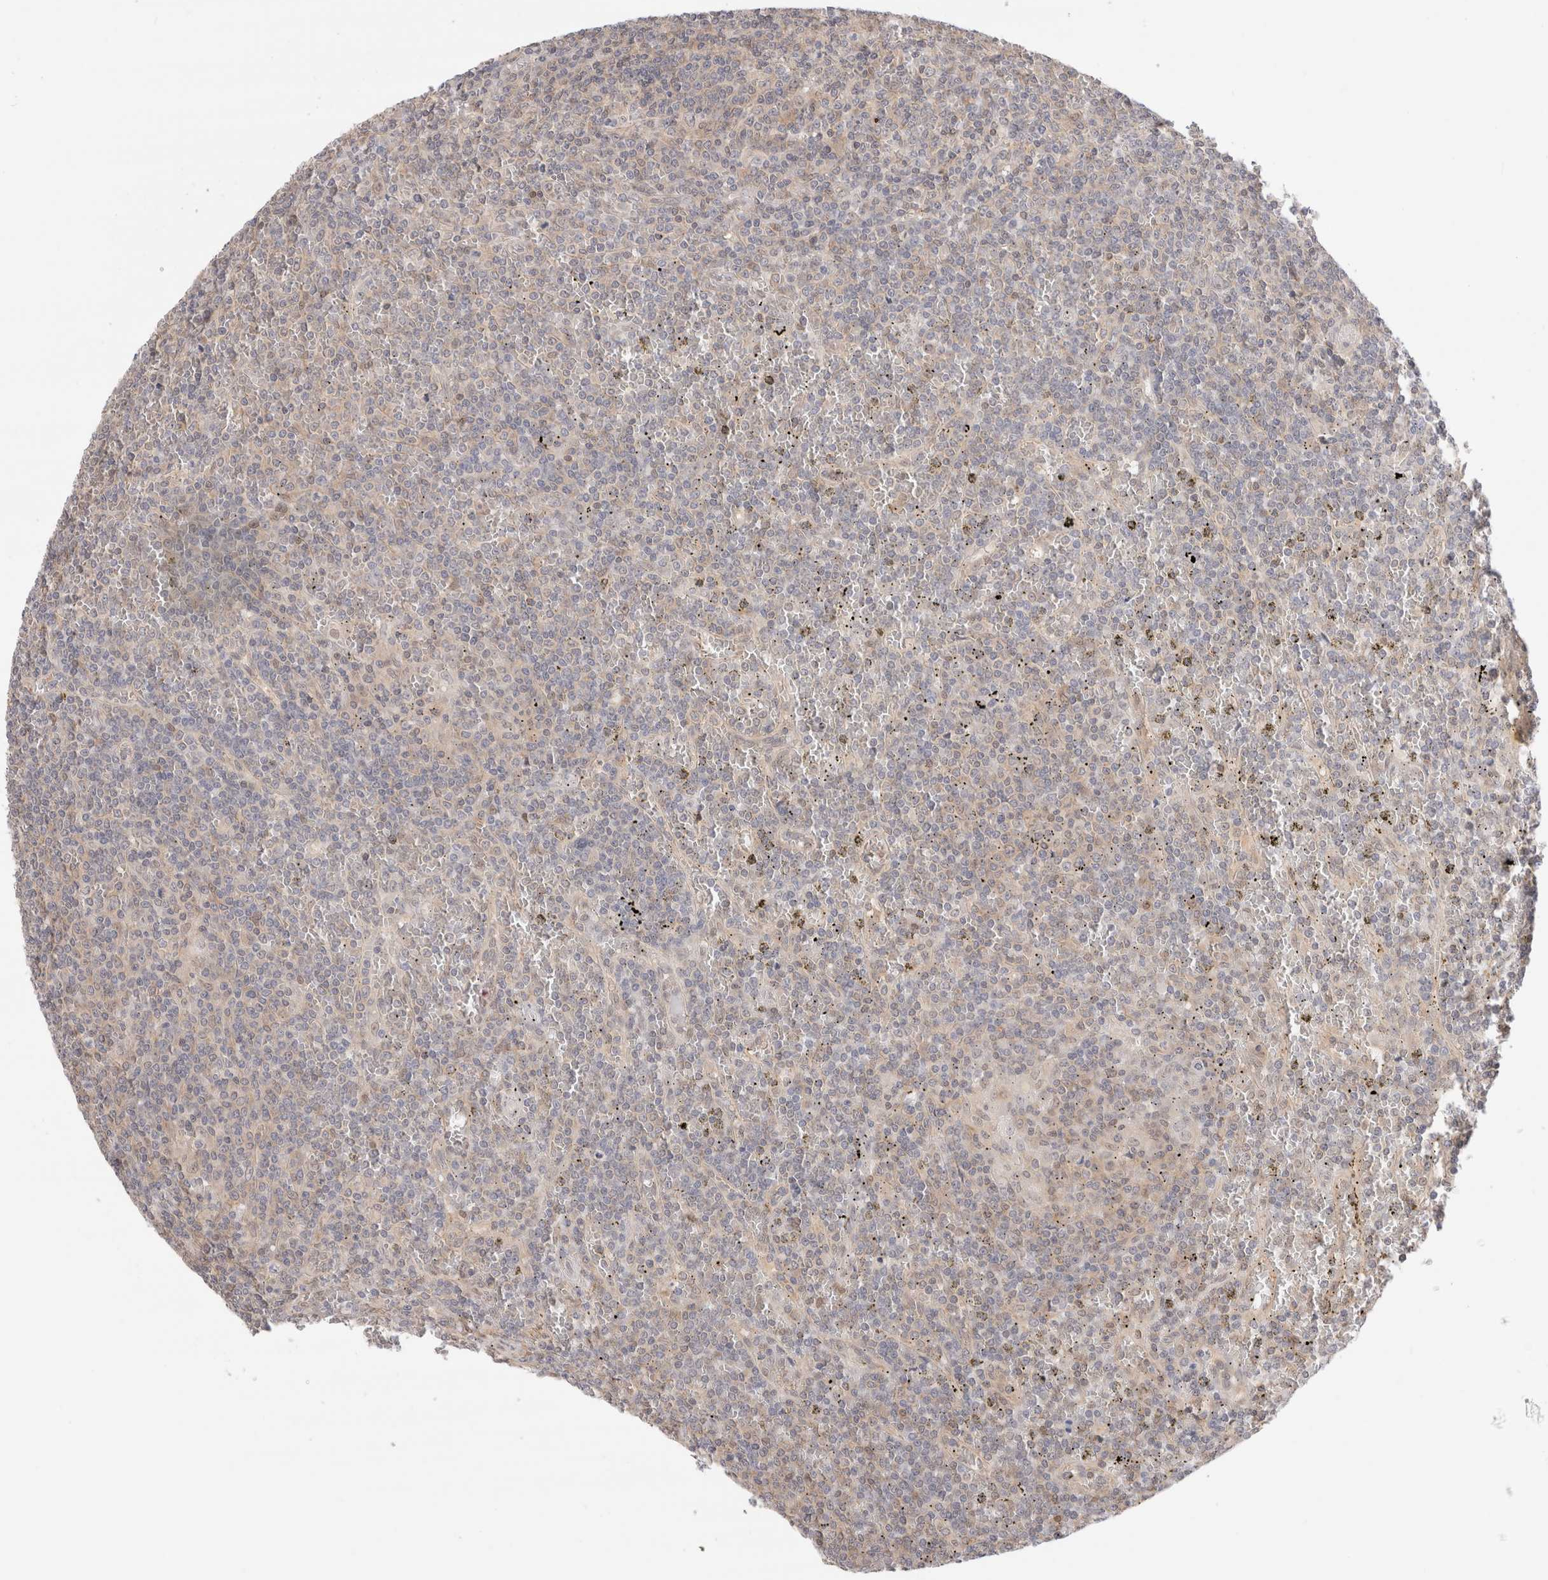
{"staining": {"intensity": "negative", "quantity": "none", "location": "none"}, "tissue": "lymphoma", "cell_type": "Tumor cells", "image_type": "cancer", "snomed": [{"axis": "morphology", "description": "Malignant lymphoma, non-Hodgkin's type, Low grade"}, {"axis": "topography", "description": "Spleen"}], "caption": "A micrograph of human low-grade malignant lymphoma, non-Hodgkin's type is negative for staining in tumor cells.", "gene": "C17orf97", "patient": {"sex": "female", "age": 19}}